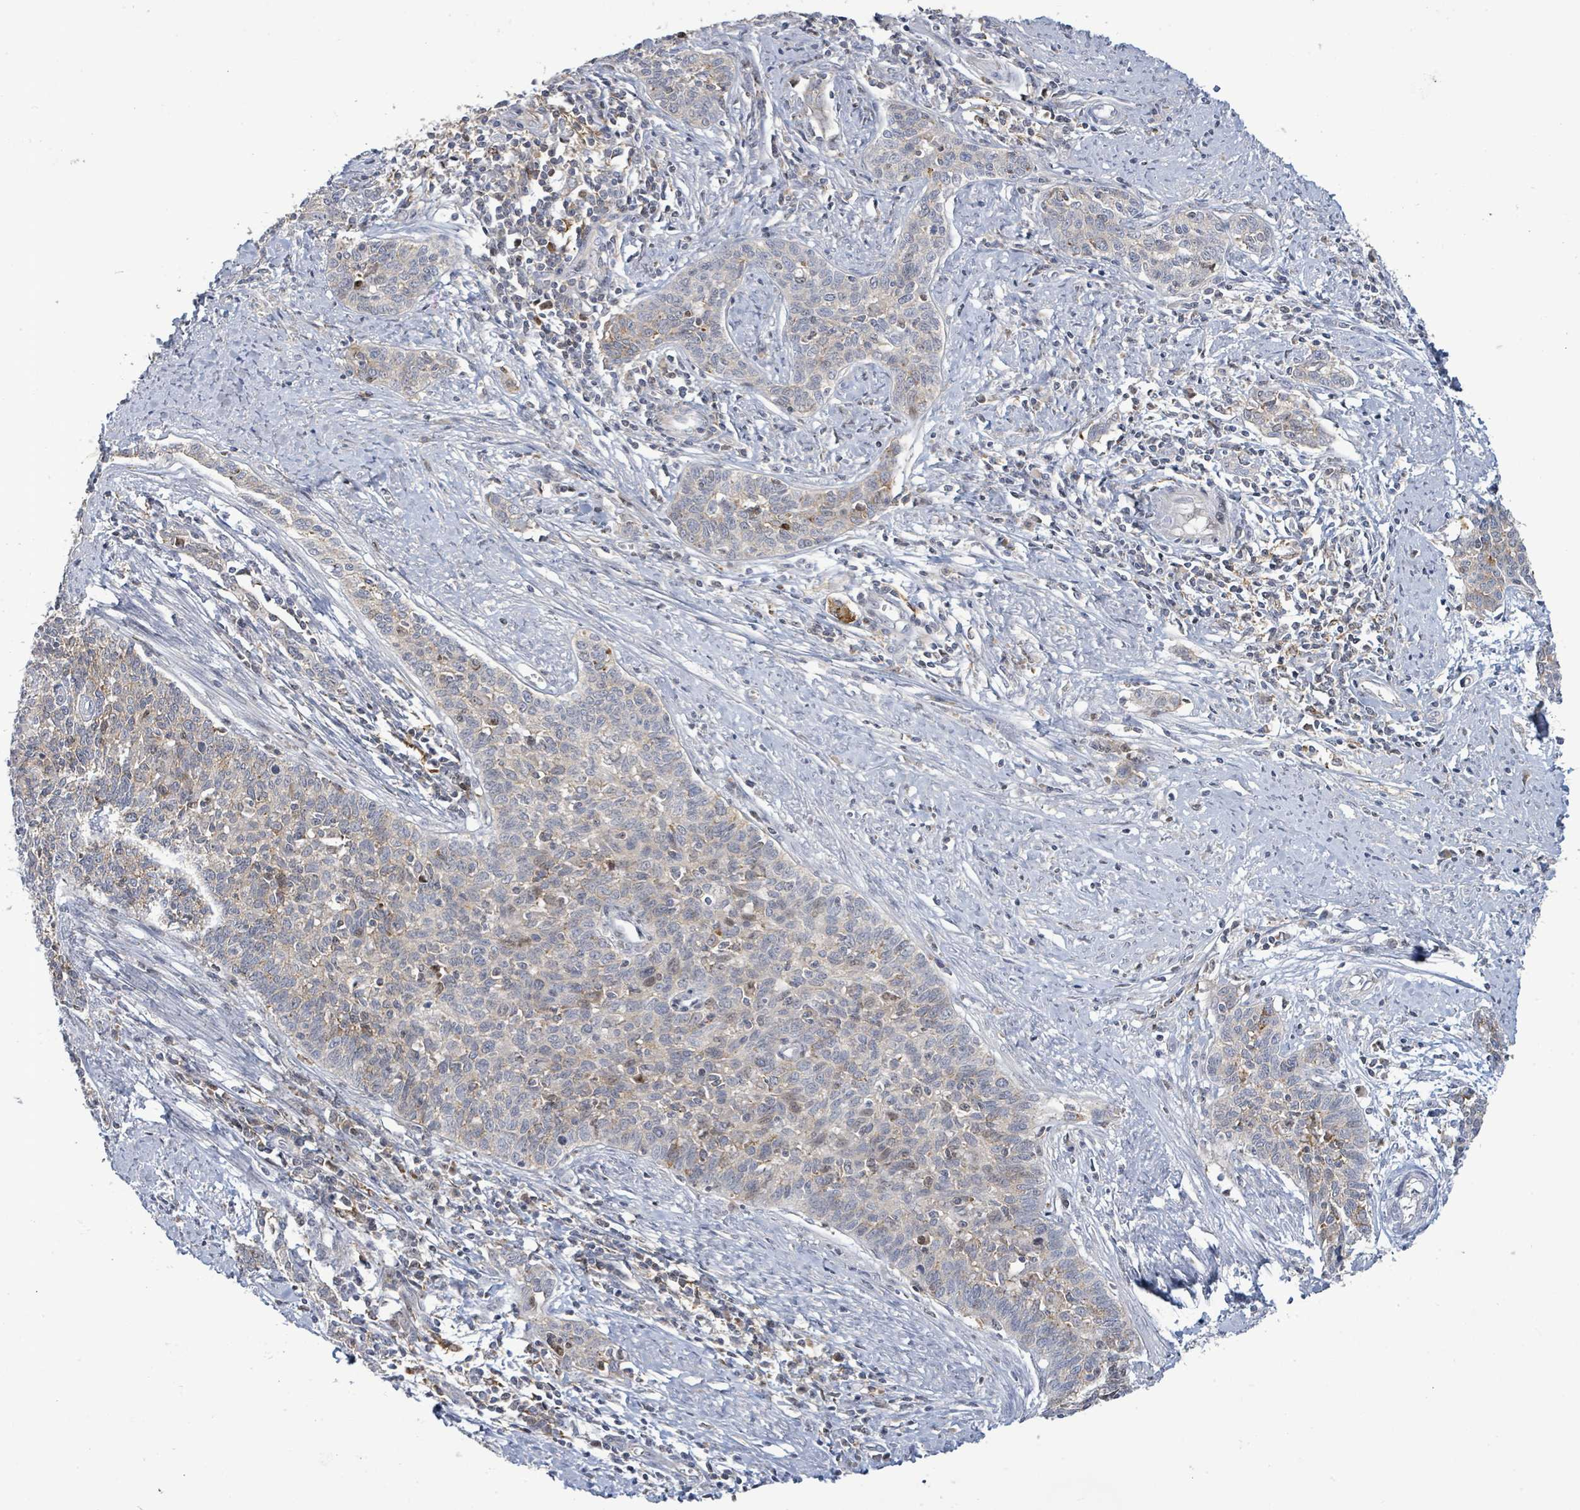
{"staining": {"intensity": "weak", "quantity": "25%-75%", "location": "cytoplasmic/membranous"}, "tissue": "cervical cancer", "cell_type": "Tumor cells", "image_type": "cancer", "snomed": [{"axis": "morphology", "description": "Squamous cell carcinoma, NOS"}, {"axis": "topography", "description": "Cervix"}], "caption": "The histopathology image demonstrates staining of cervical cancer, revealing weak cytoplasmic/membranous protein positivity (brown color) within tumor cells.", "gene": "LILRA4", "patient": {"sex": "female", "age": 39}}